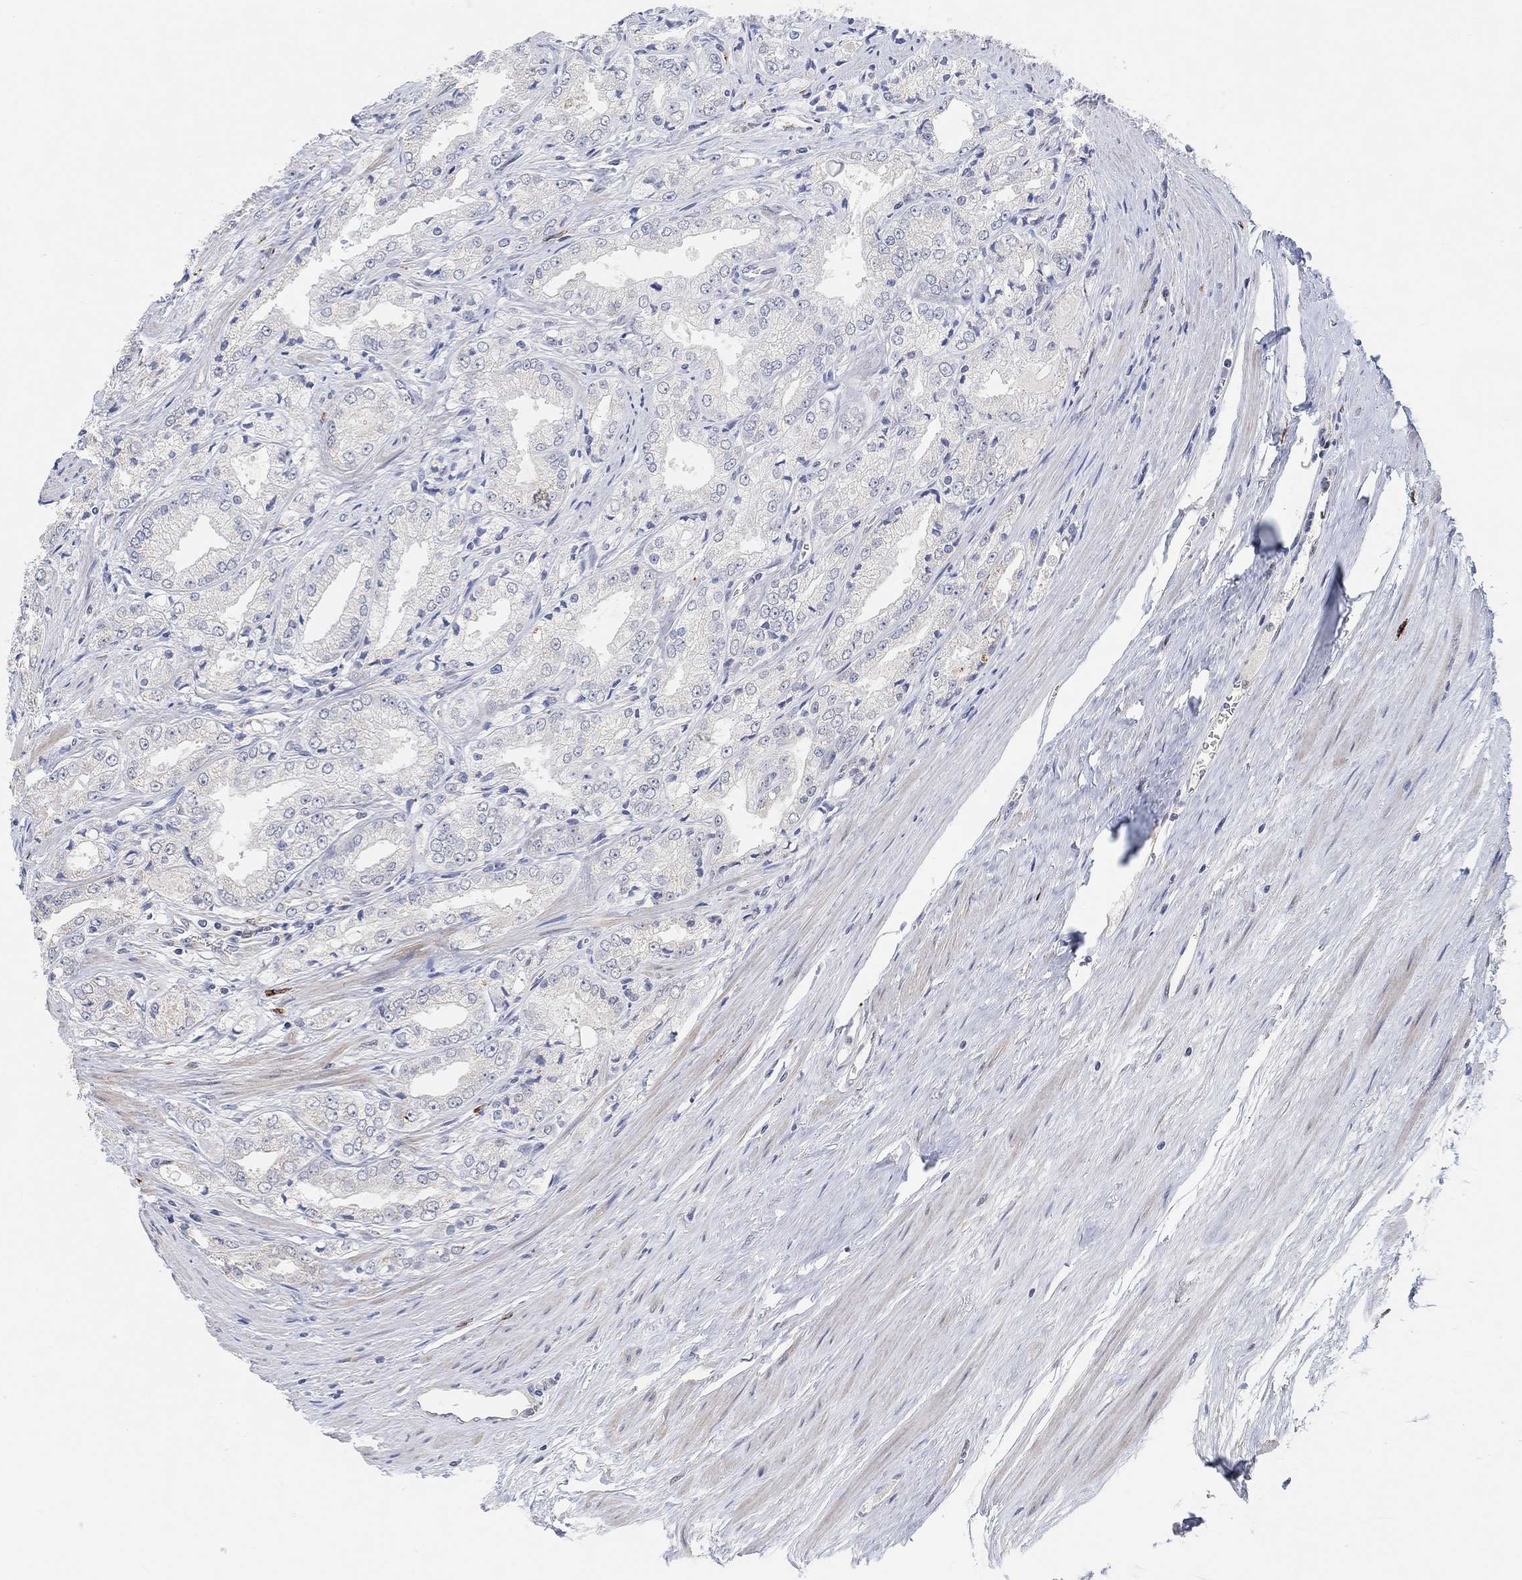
{"staining": {"intensity": "negative", "quantity": "none", "location": "none"}, "tissue": "prostate cancer", "cell_type": "Tumor cells", "image_type": "cancer", "snomed": [{"axis": "morphology", "description": "Adenocarcinoma, NOS"}, {"axis": "morphology", "description": "Adenocarcinoma, High grade"}, {"axis": "topography", "description": "Prostate"}], "caption": "The photomicrograph shows no significant staining in tumor cells of adenocarcinoma (prostate). The staining was performed using DAB to visualize the protein expression in brown, while the nuclei were stained in blue with hematoxylin (Magnification: 20x).", "gene": "HCRTR1", "patient": {"sex": "male", "age": 70}}